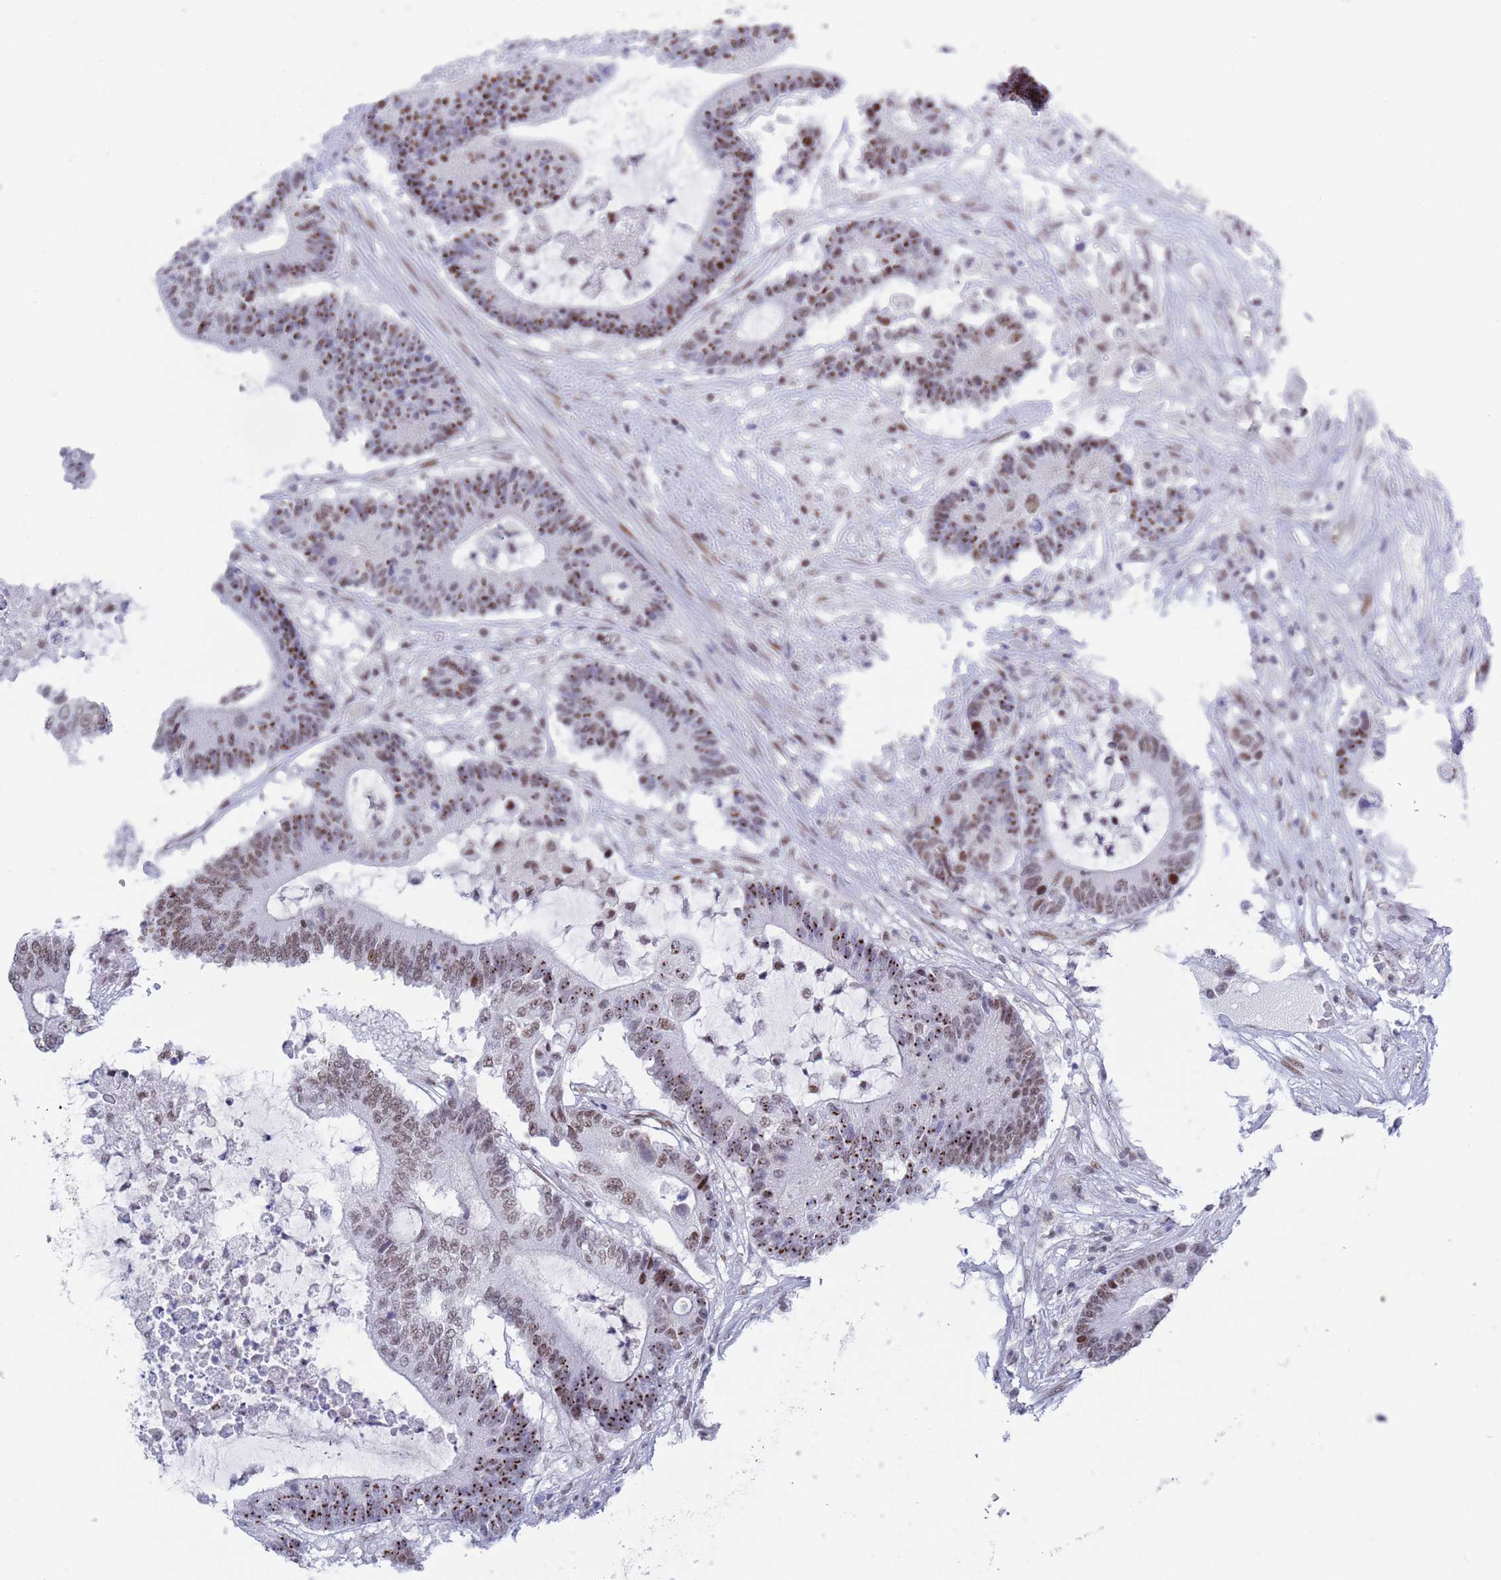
{"staining": {"intensity": "moderate", "quantity": ">75%", "location": "nuclear"}, "tissue": "colorectal cancer", "cell_type": "Tumor cells", "image_type": "cancer", "snomed": [{"axis": "morphology", "description": "Adenocarcinoma, NOS"}, {"axis": "topography", "description": "Colon"}], "caption": "Protein staining shows moderate nuclear positivity in about >75% of tumor cells in colorectal cancer.", "gene": "ZNF382", "patient": {"sex": "female", "age": 84}}